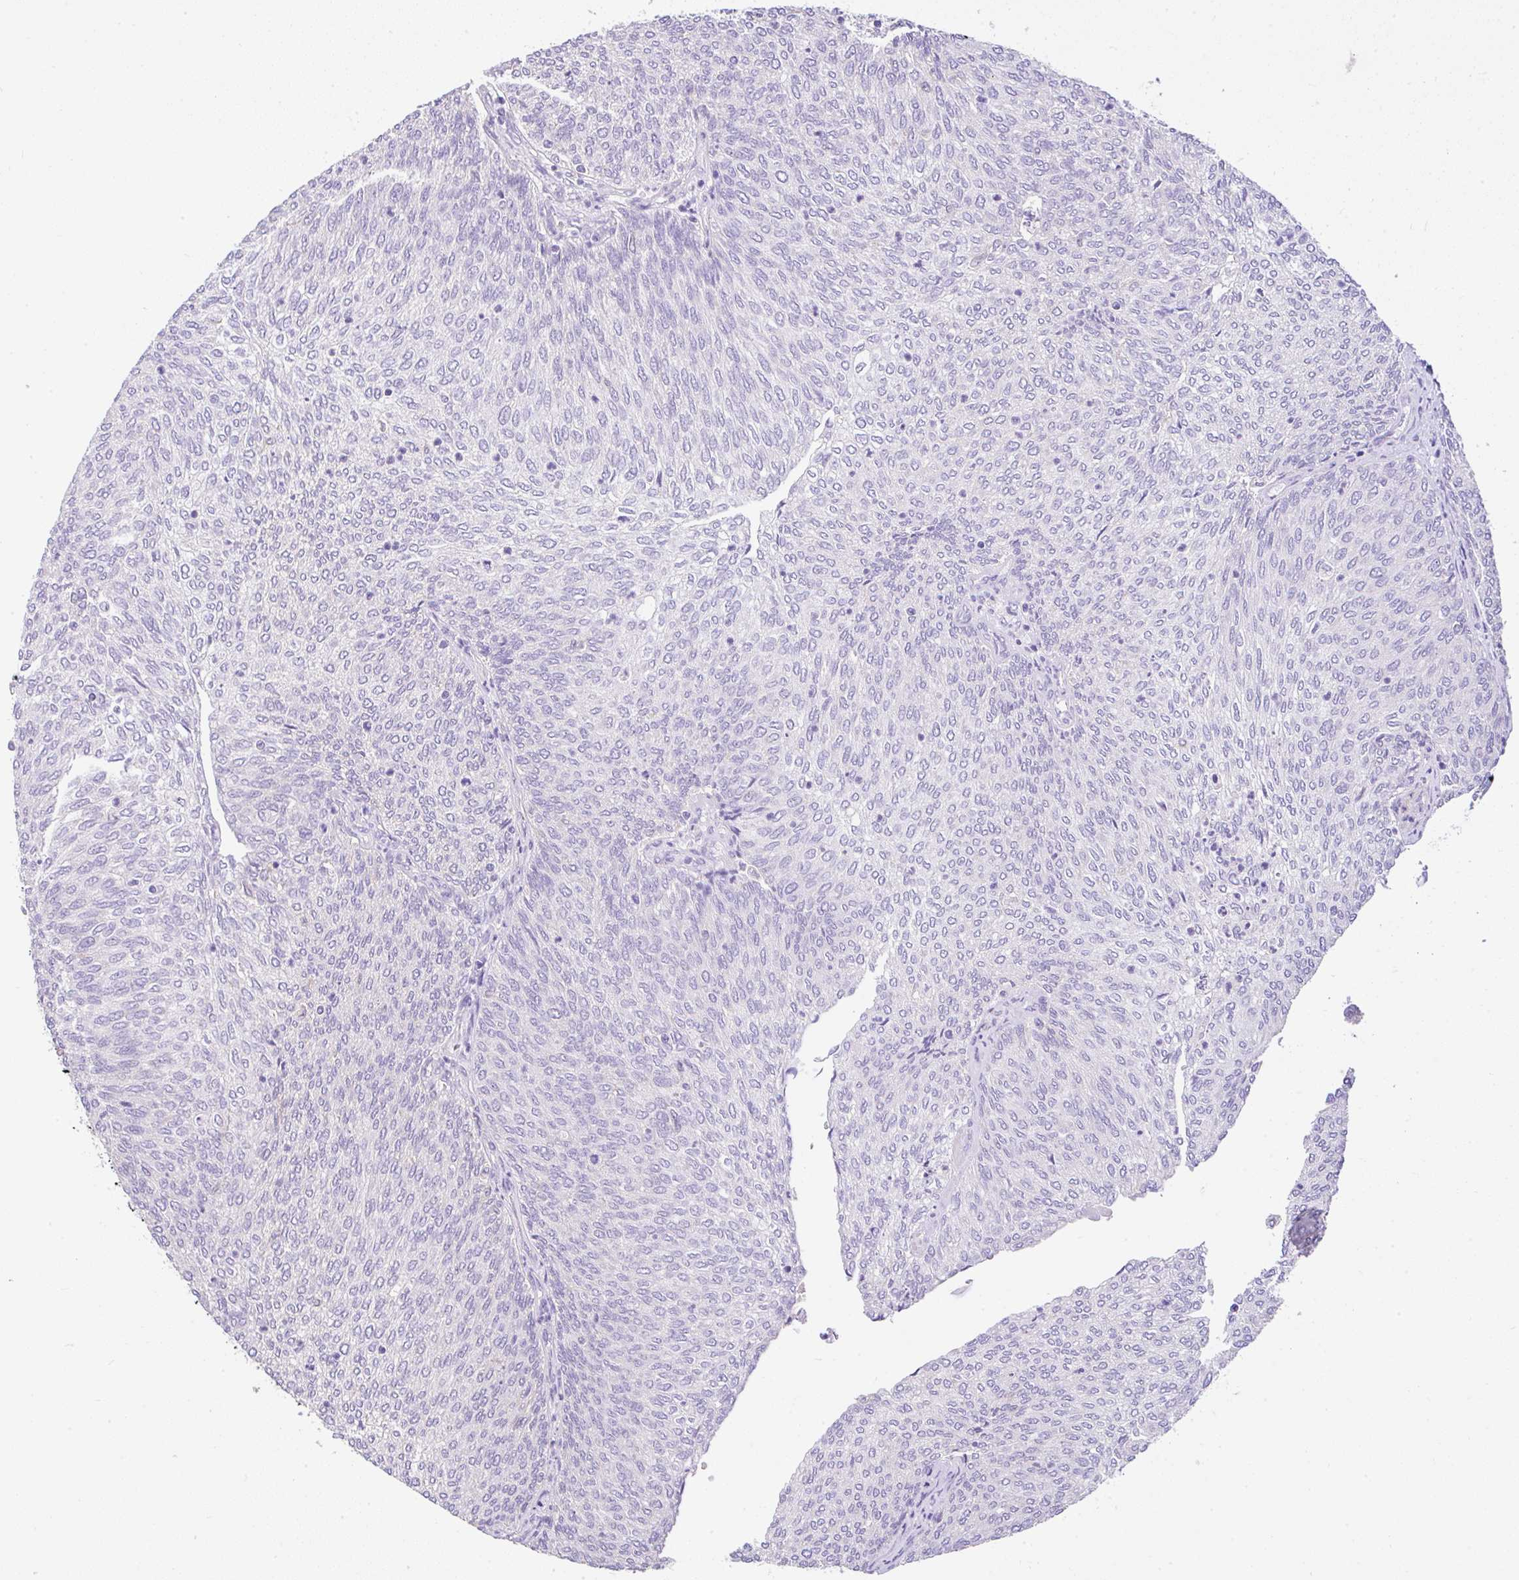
{"staining": {"intensity": "negative", "quantity": "none", "location": "none"}, "tissue": "urothelial cancer", "cell_type": "Tumor cells", "image_type": "cancer", "snomed": [{"axis": "morphology", "description": "Urothelial carcinoma, High grade"}, {"axis": "topography", "description": "Urinary bladder"}], "caption": "High magnification brightfield microscopy of urothelial cancer stained with DAB (3,3'-diaminobenzidine) (brown) and counterstained with hematoxylin (blue): tumor cells show no significant expression. (DAB IHC visualized using brightfield microscopy, high magnification).", "gene": "CTU1", "patient": {"sex": "female", "age": 79}}